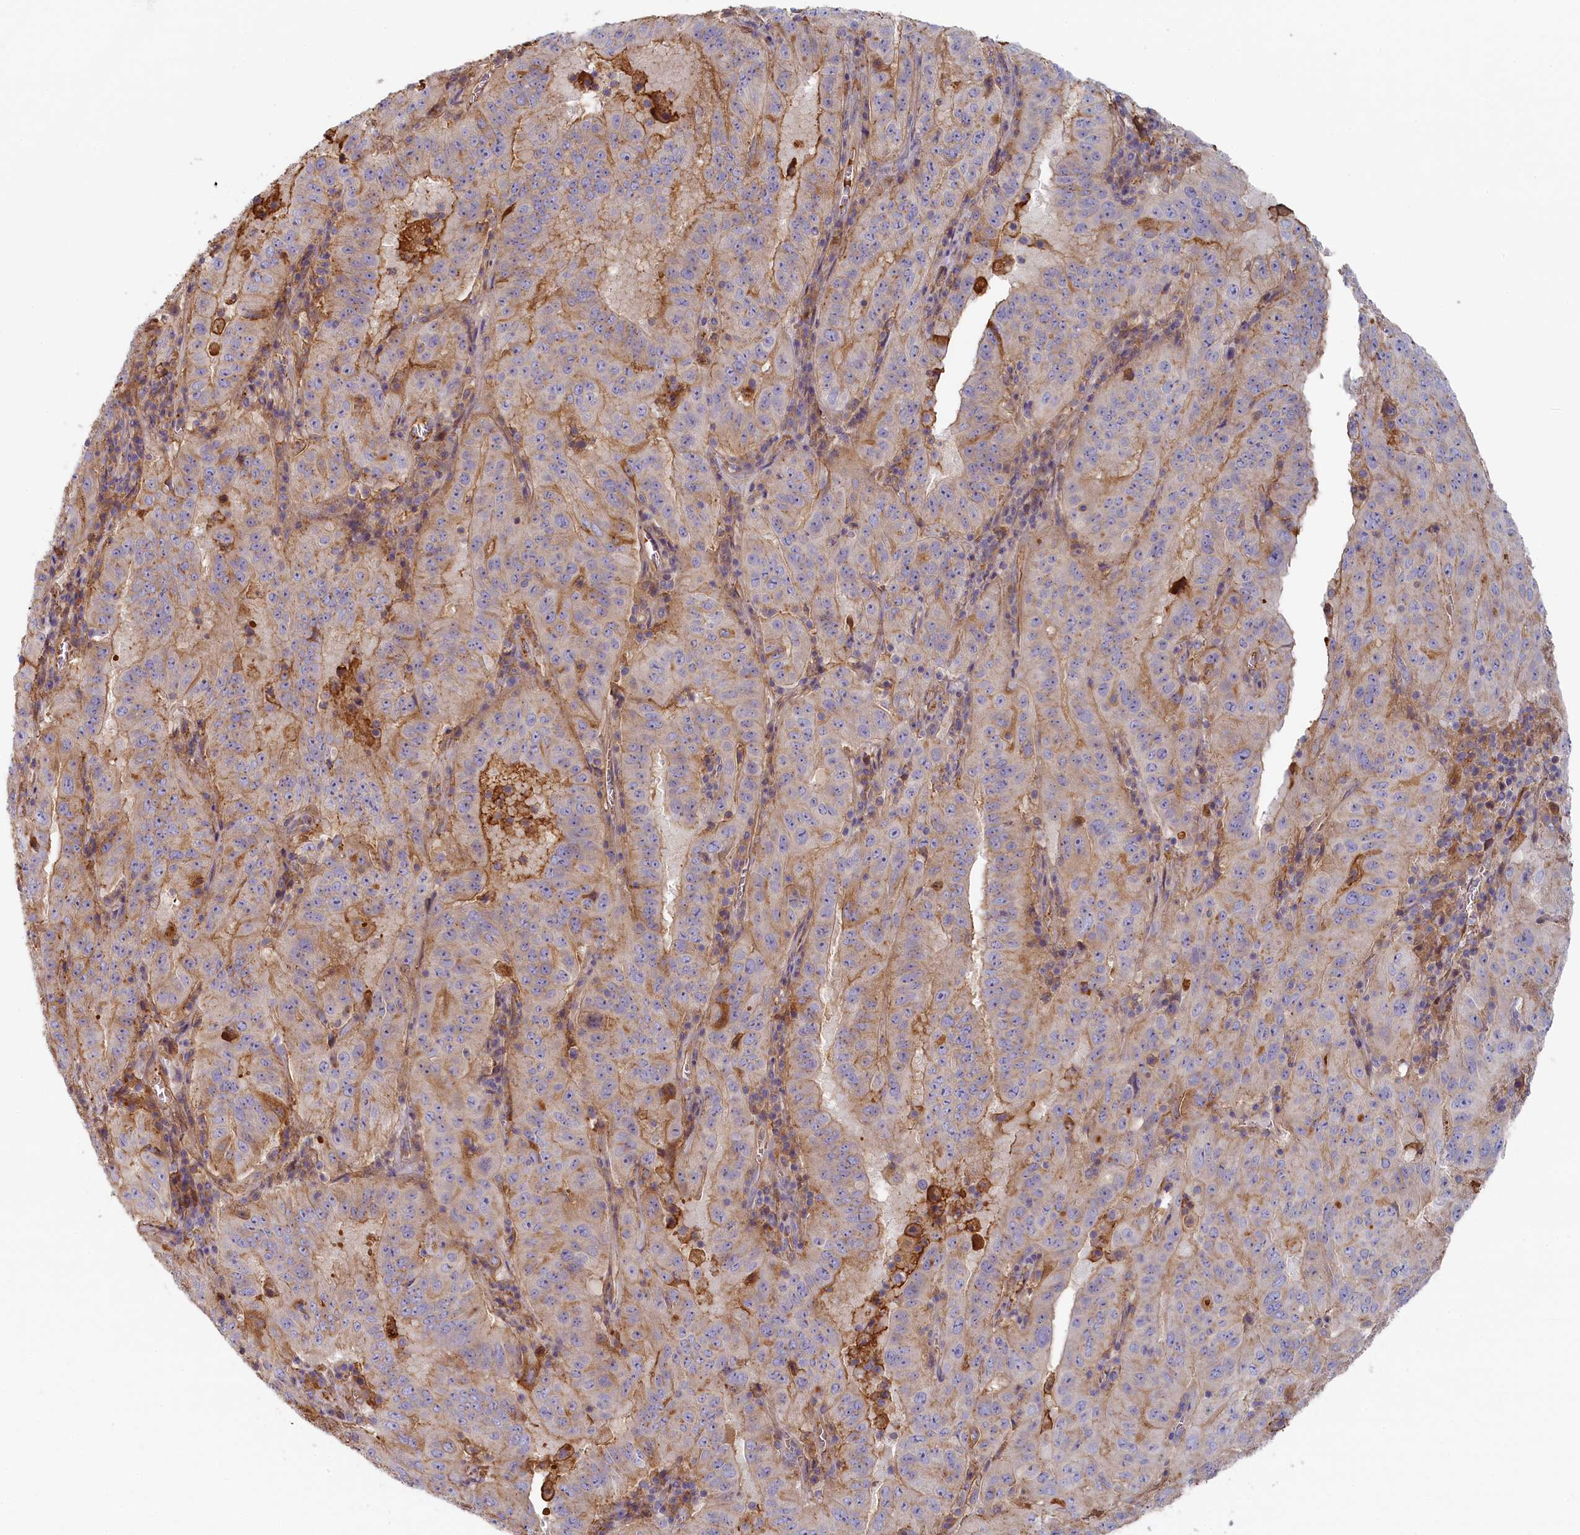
{"staining": {"intensity": "moderate", "quantity": "<25%", "location": "cytoplasmic/membranous"}, "tissue": "pancreatic cancer", "cell_type": "Tumor cells", "image_type": "cancer", "snomed": [{"axis": "morphology", "description": "Adenocarcinoma, NOS"}, {"axis": "topography", "description": "Pancreas"}], "caption": "This micrograph shows adenocarcinoma (pancreatic) stained with IHC to label a protein in brown. The cytoplasmic/membranous of tumor cells show moderate positivity for the protein. Nuclei are counter-stained blue.", "gene": "STX16", "patient": {"sex": "male", "age": 63}}